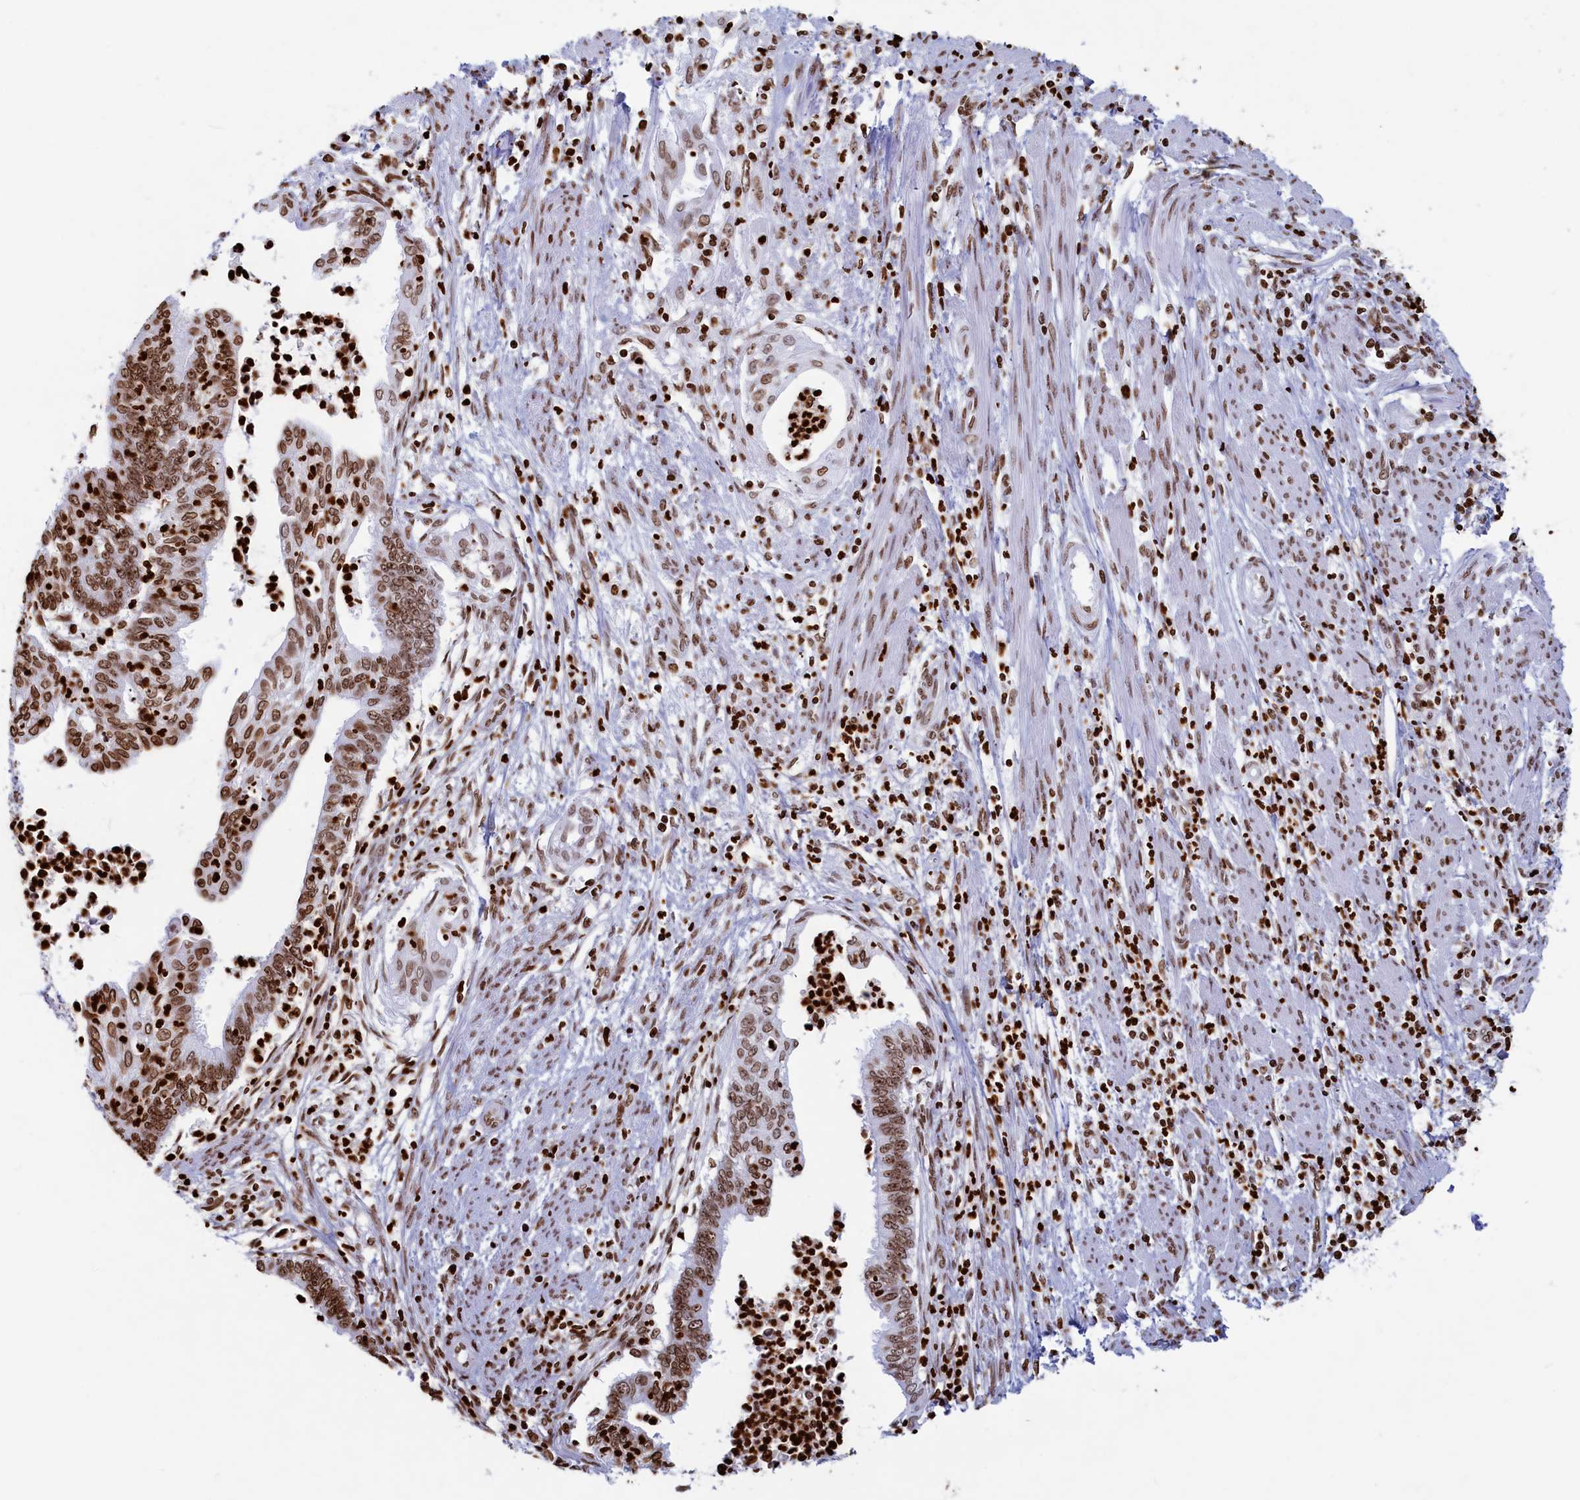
{"staining": {"intensity": "moderate", "quantity": ">75%", "location": "nuclear"}, "tissue": "endometrial cancer", "cell_type": "Tumor cells", "image_type": "cancer", "snomed": [{"axis": "morphology", "description": "Adenocarcinoma, NOS"}, {"axis": "topography", "description": "Endometrium"}], "caption": "Protein analysis of adenocarcinoma (endometrial) tissue displays moderate nuclear expression in approximately >75% of tumor cells.", "gene": "APOBEC3A", "patient": {"sex": "female", "age": 73}}